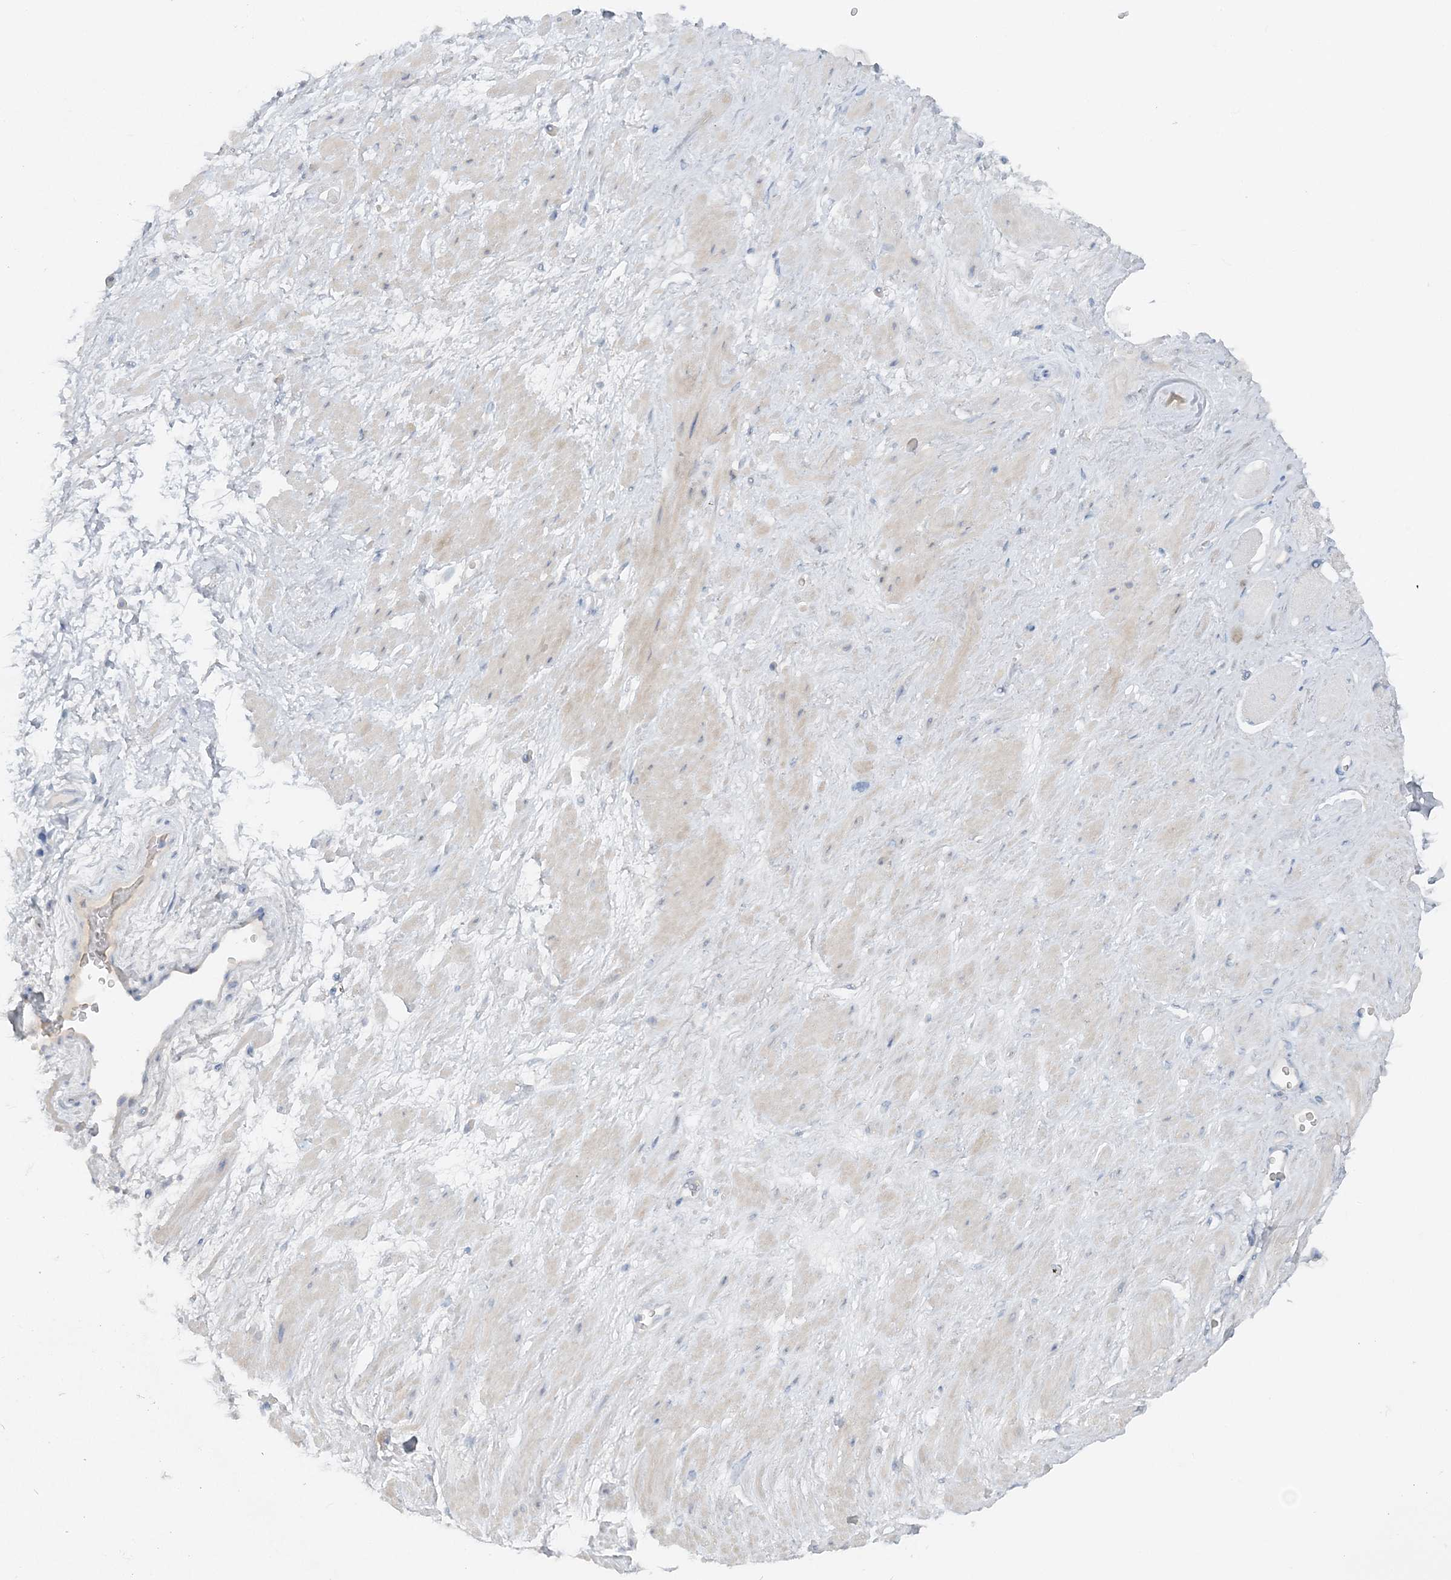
{"staining": {"intensity": "negative", "quantity": "none", "location": "none"}, "tissue": "adipose tissue", "cell_type": "Adipocytes", "image_type": "normal", "snomed": [{"axis": "morphology", "description": "Normal tissue, NOS"}, {"axis": "morphology", "description": "Adenocarcinoma, Low grade"}, {"axis": "topography", "description": "Prostate"}, {"axis": "topography", "description": "Peripheral nerve tissue"}], "caption": "The immunohistochemistry histopathology image has no significant staining in adipocytes of adipose tissue.", "gene": "ATP11A", "patient": {"sex": "male", "age": 63}}